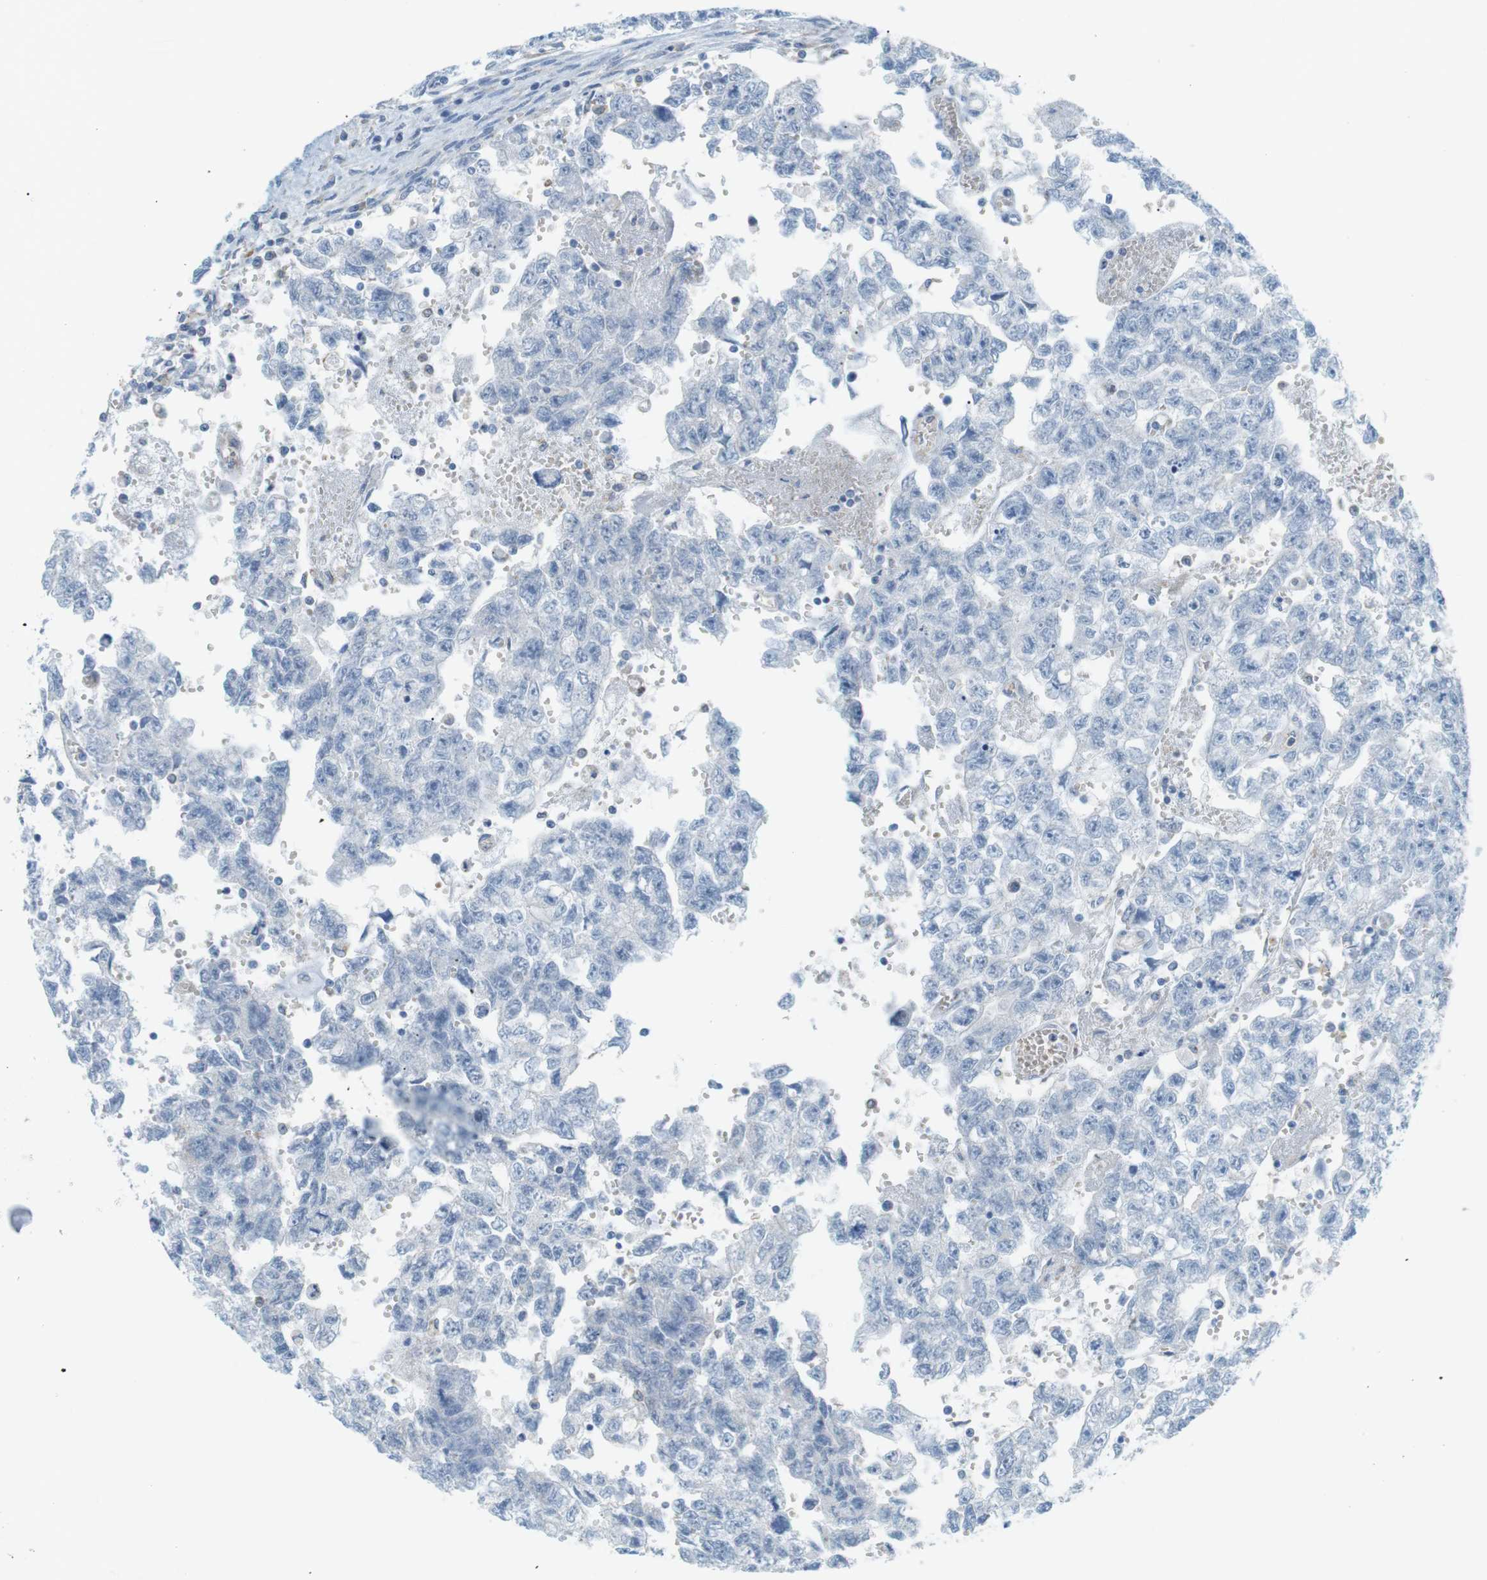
{"staining": {"intensity": "negative", "quantity": "none", "location": "none"}, "tissue": "testis cancer", "cell_type": "Tumor cells", "image_type": "cancer", "snomed": [{"axis": "morphology", "description": "Seminoma, NOS"}, {"axis": "morphology", "description": "Carcinoma, Embryonal, NOS"}, {"axis": "topography", "description": "Testis"}], "caption": "Testis cancer (embryonal carcinoma) stained for a protein using immunohistochemistry (IHC) reveals no positivity tumor cells.", "gene": "VAMP1", "patient": {"sex": "male", "age": 38}}